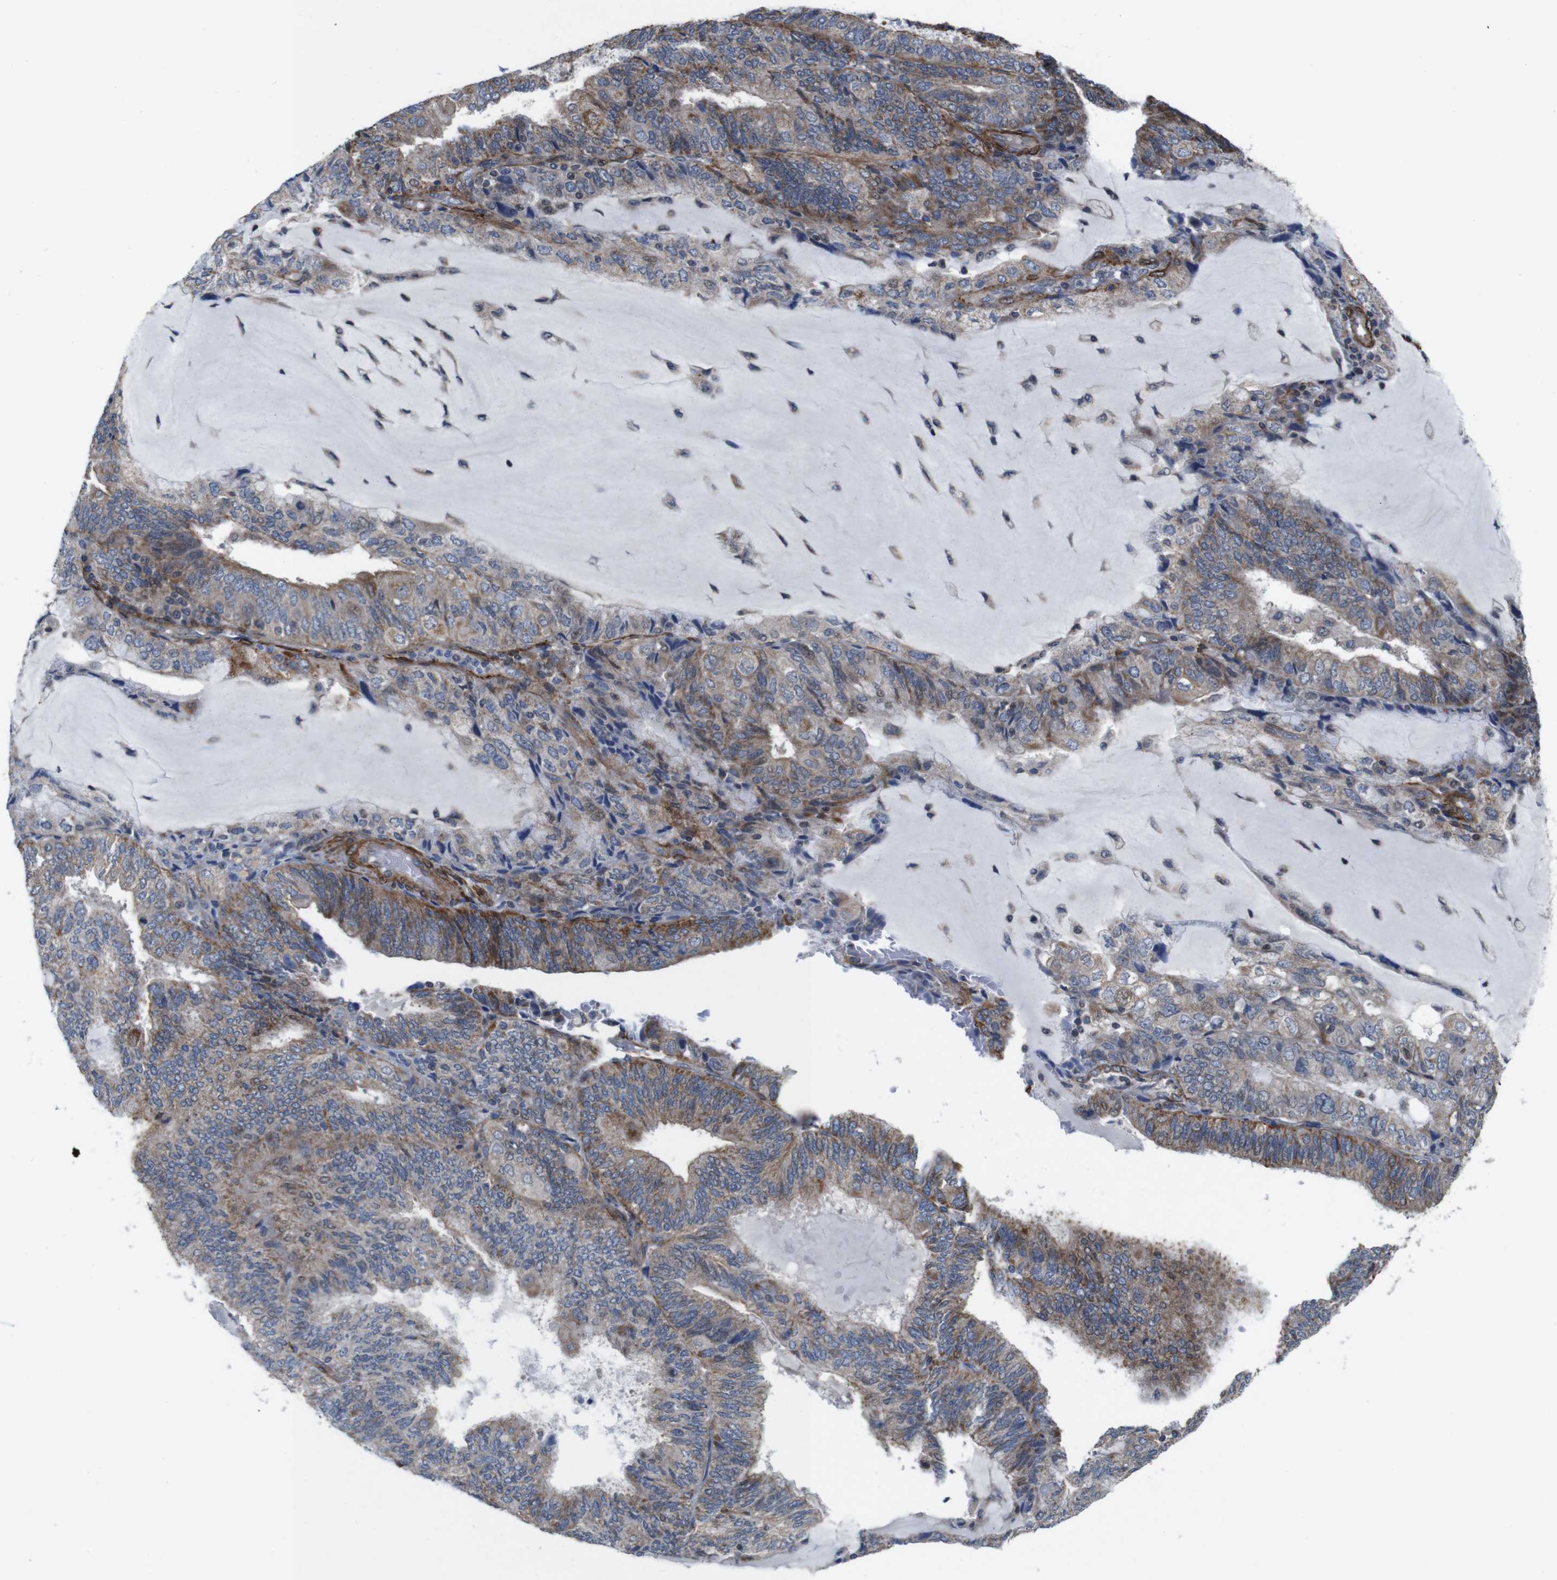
{"staining": {"intensity": "weak", "quantity": ">75%", "location": "cytoplasmic/membranous"}, "tissue": "endometrial cancer", "cell_type": "Tumor cells", "image_type": "cancer", "snomed": [{"axis": "morphology", "description": "Adenocarcinoma, NOS"}, {"axis": "topography", "description": "Endometrium"}], "caption": "Immunohistochemical staining of endometrial cancer reveals low levels of weak cytoplasmic/membranous protein staining in about >75% of tumor cells. (DAB IHC, brown staining for protein, blue staining for nuclei).", "gene": "GGT7", "patient": {"sex": "female", "age": 81}}